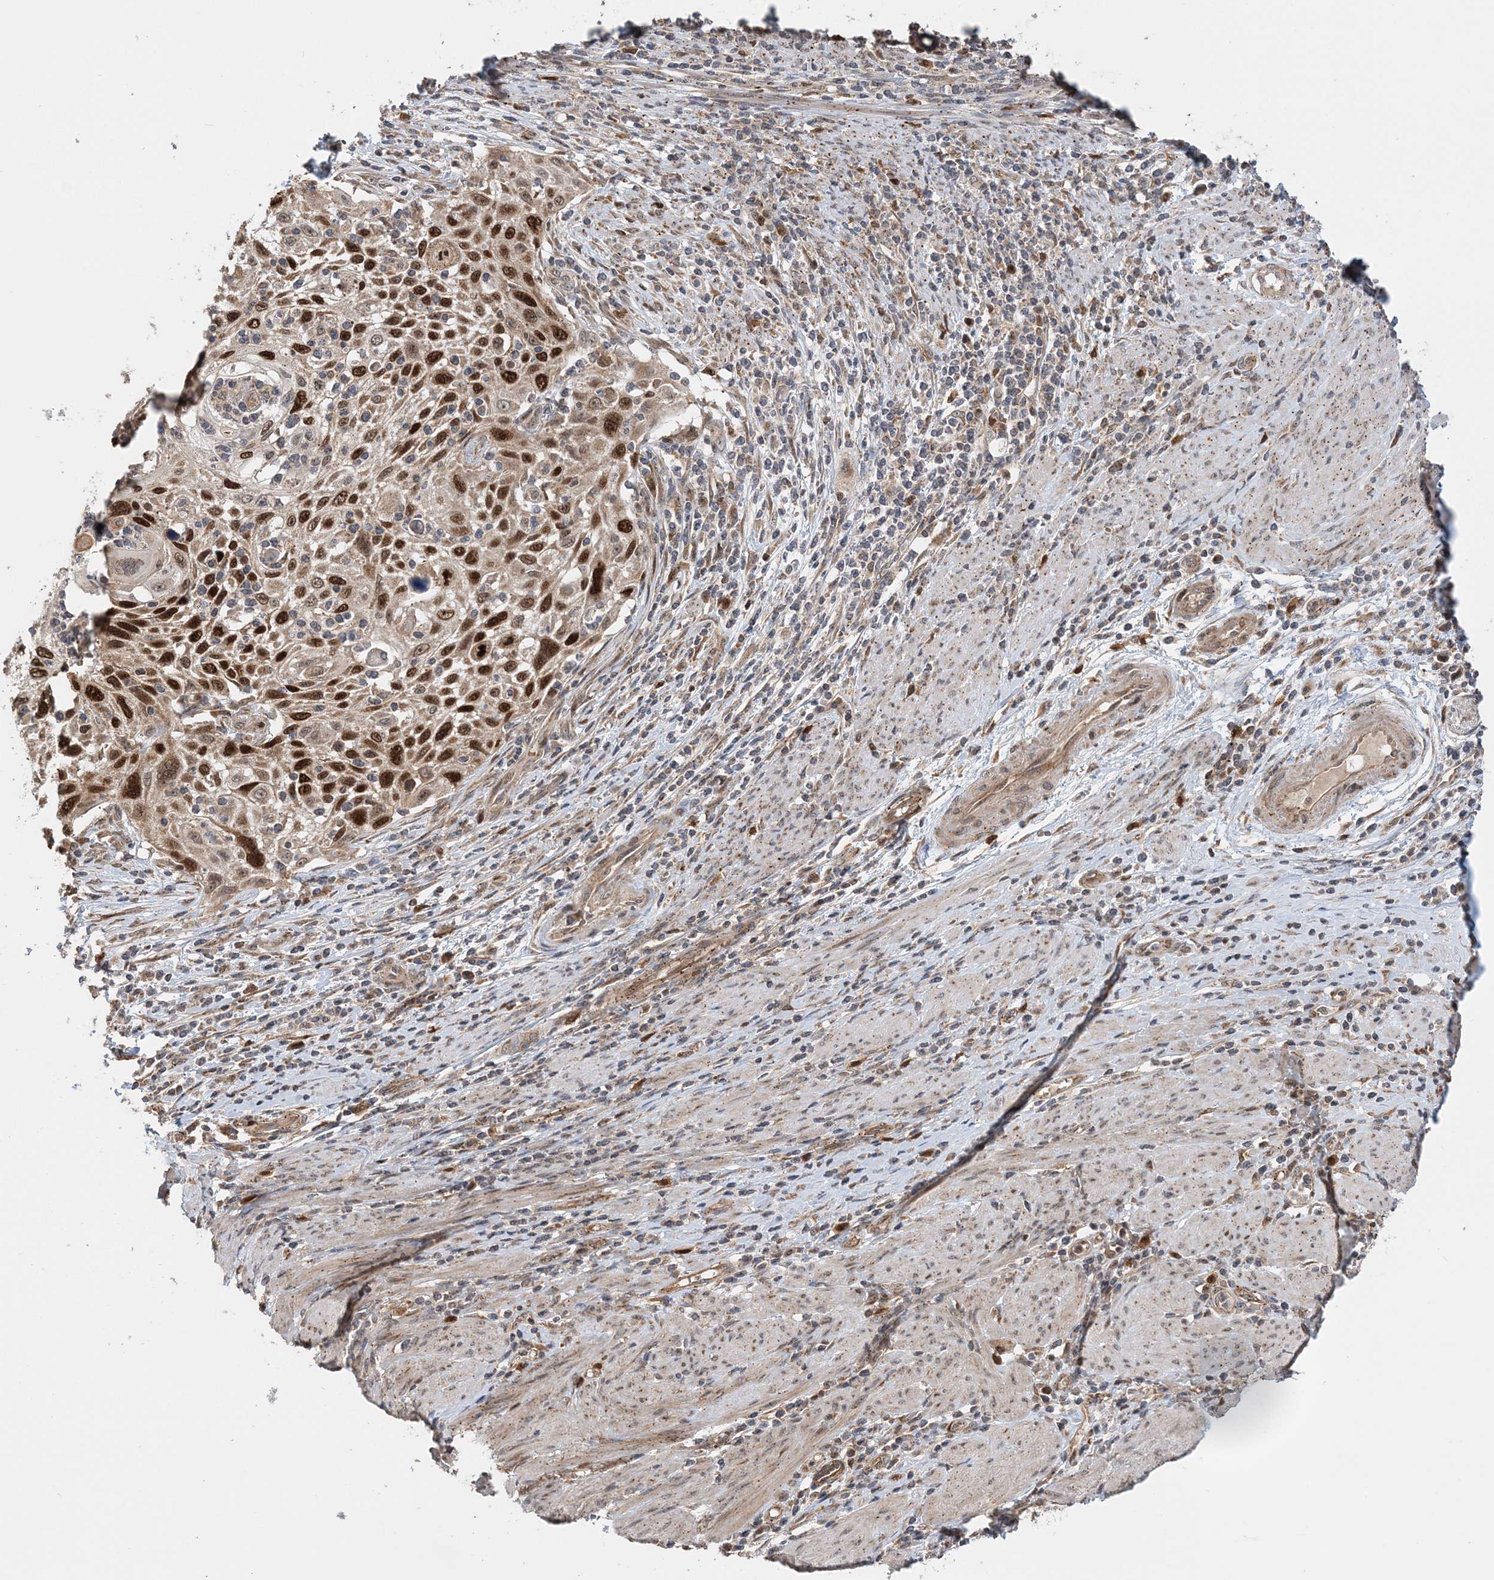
{"staining": {"intensity": "strong", "quantity": ">75%", "location": "nuclear"}, "tissue": "cervical cancer", "cell_type": "Tumor cells", "image_type": "cancer", "snomed": [{"axis": "morphology", "description": "Squamous cell carcinoma, NOS"}, {"axis": "topography", "description": "Cervix"}], "caption": "Human cervical squamous cell carcinoma stained with a brown dye displays strong nuclear positive staining in approximately >75% of tumor cells.", "gene": "KIF4A", "patient": {"sex": "female", "age": 70}}